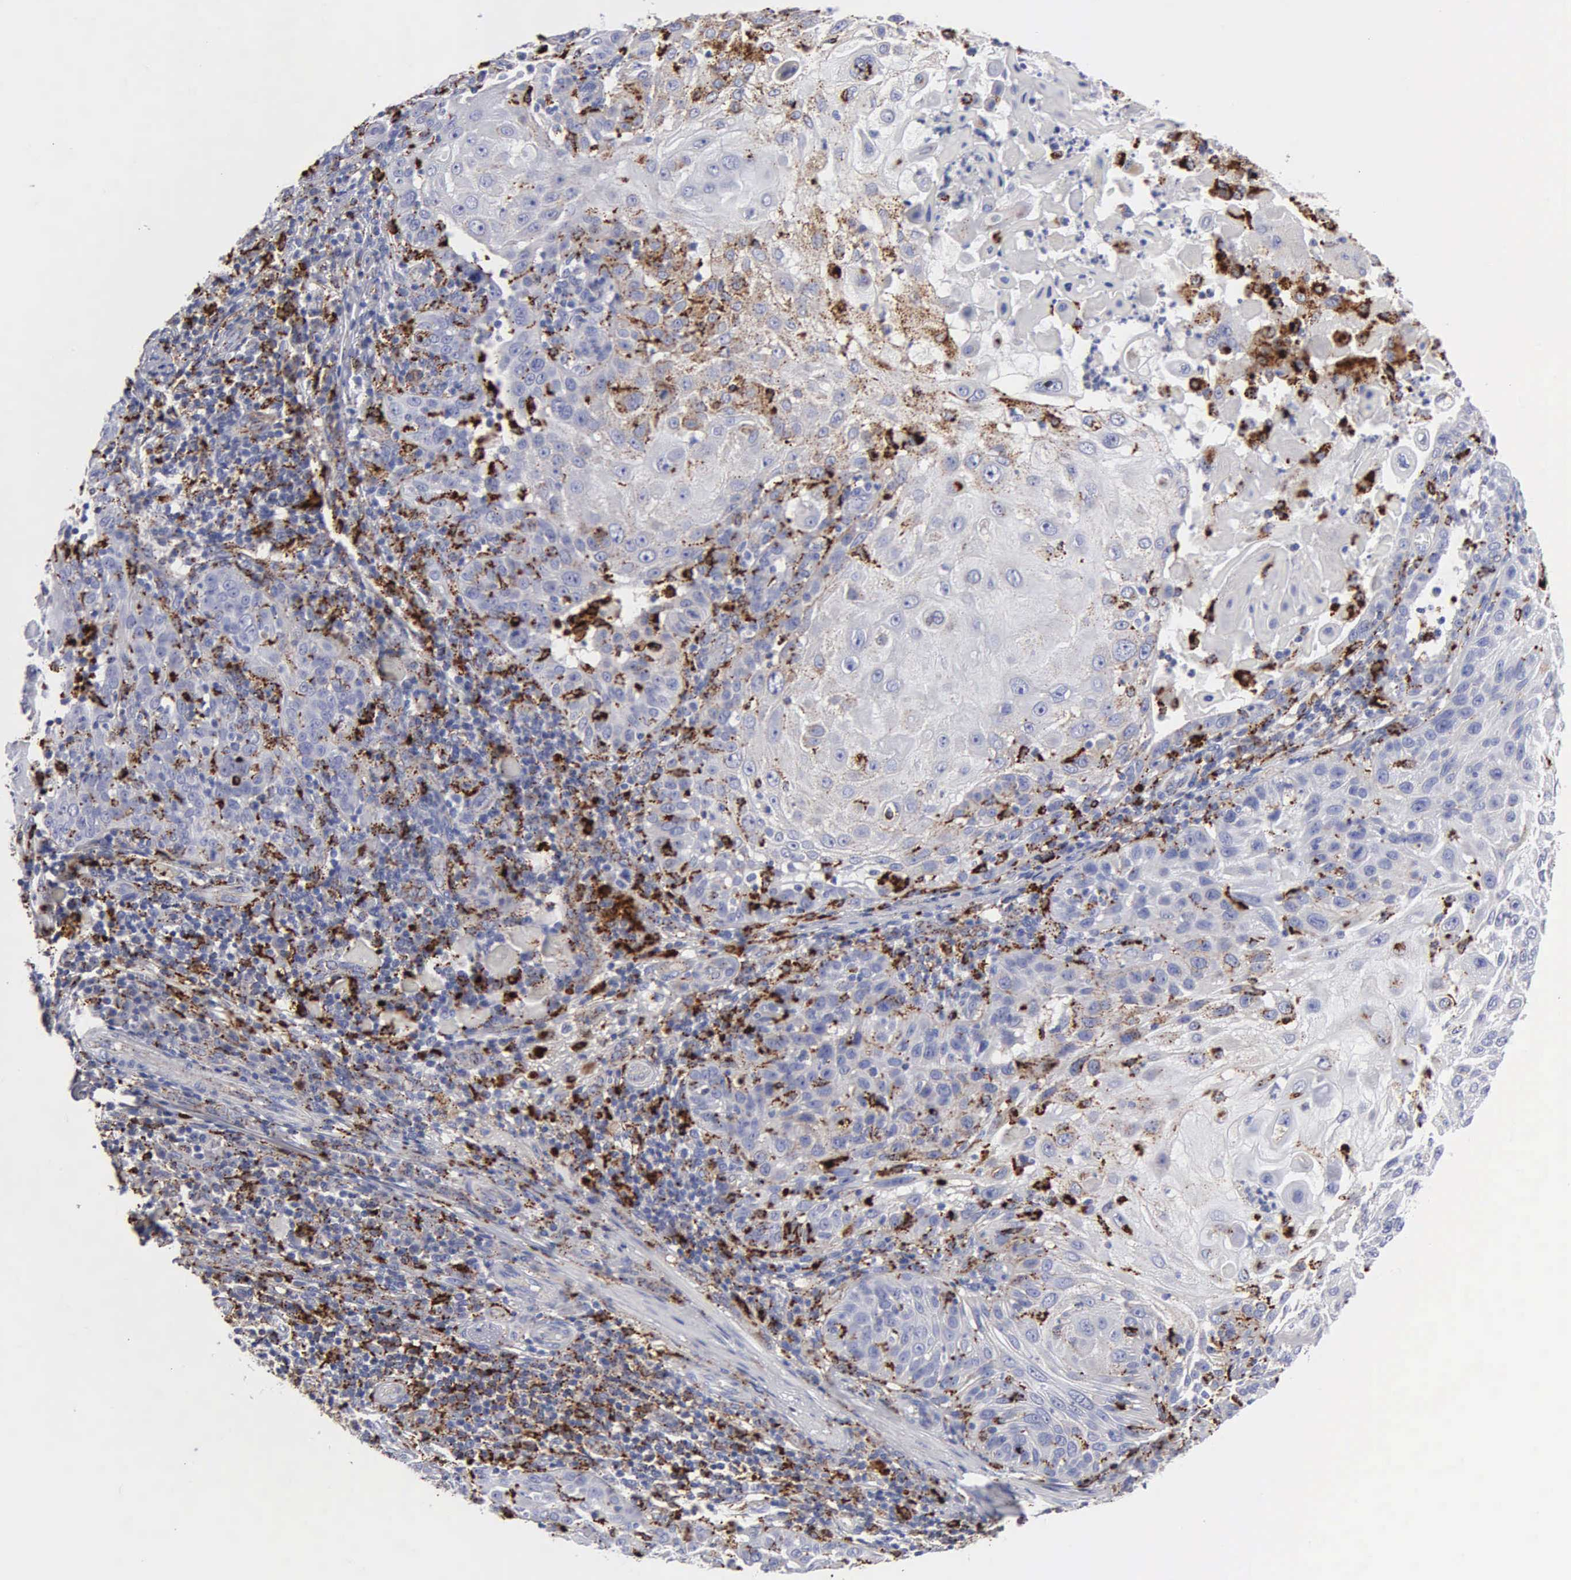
{"staining": {"intensity": "moderate", "quantity": "<25%", "location": "cytoplasmic/membranous"}, "tissue": "skin cancer", "cell_type": "Tumor cells", "image_type": "cancer", "snomed": [{"axis": "morphology", "description": "Squamous cell carcinoma, NOS"}, {"axis": "topography", "description": "Skin"}], "caption": "Squamous cell carcinoma (skin) stained for a protein demonstrates moderate cytoplasmic/membranous positivity in tumor cells. (Stains: DAB in brown, nuclei in blue, Microscopy: brightfield microscopy at high magnification).", "gene": "CTSH", "patient": {"sex": "female", "age": 89}}